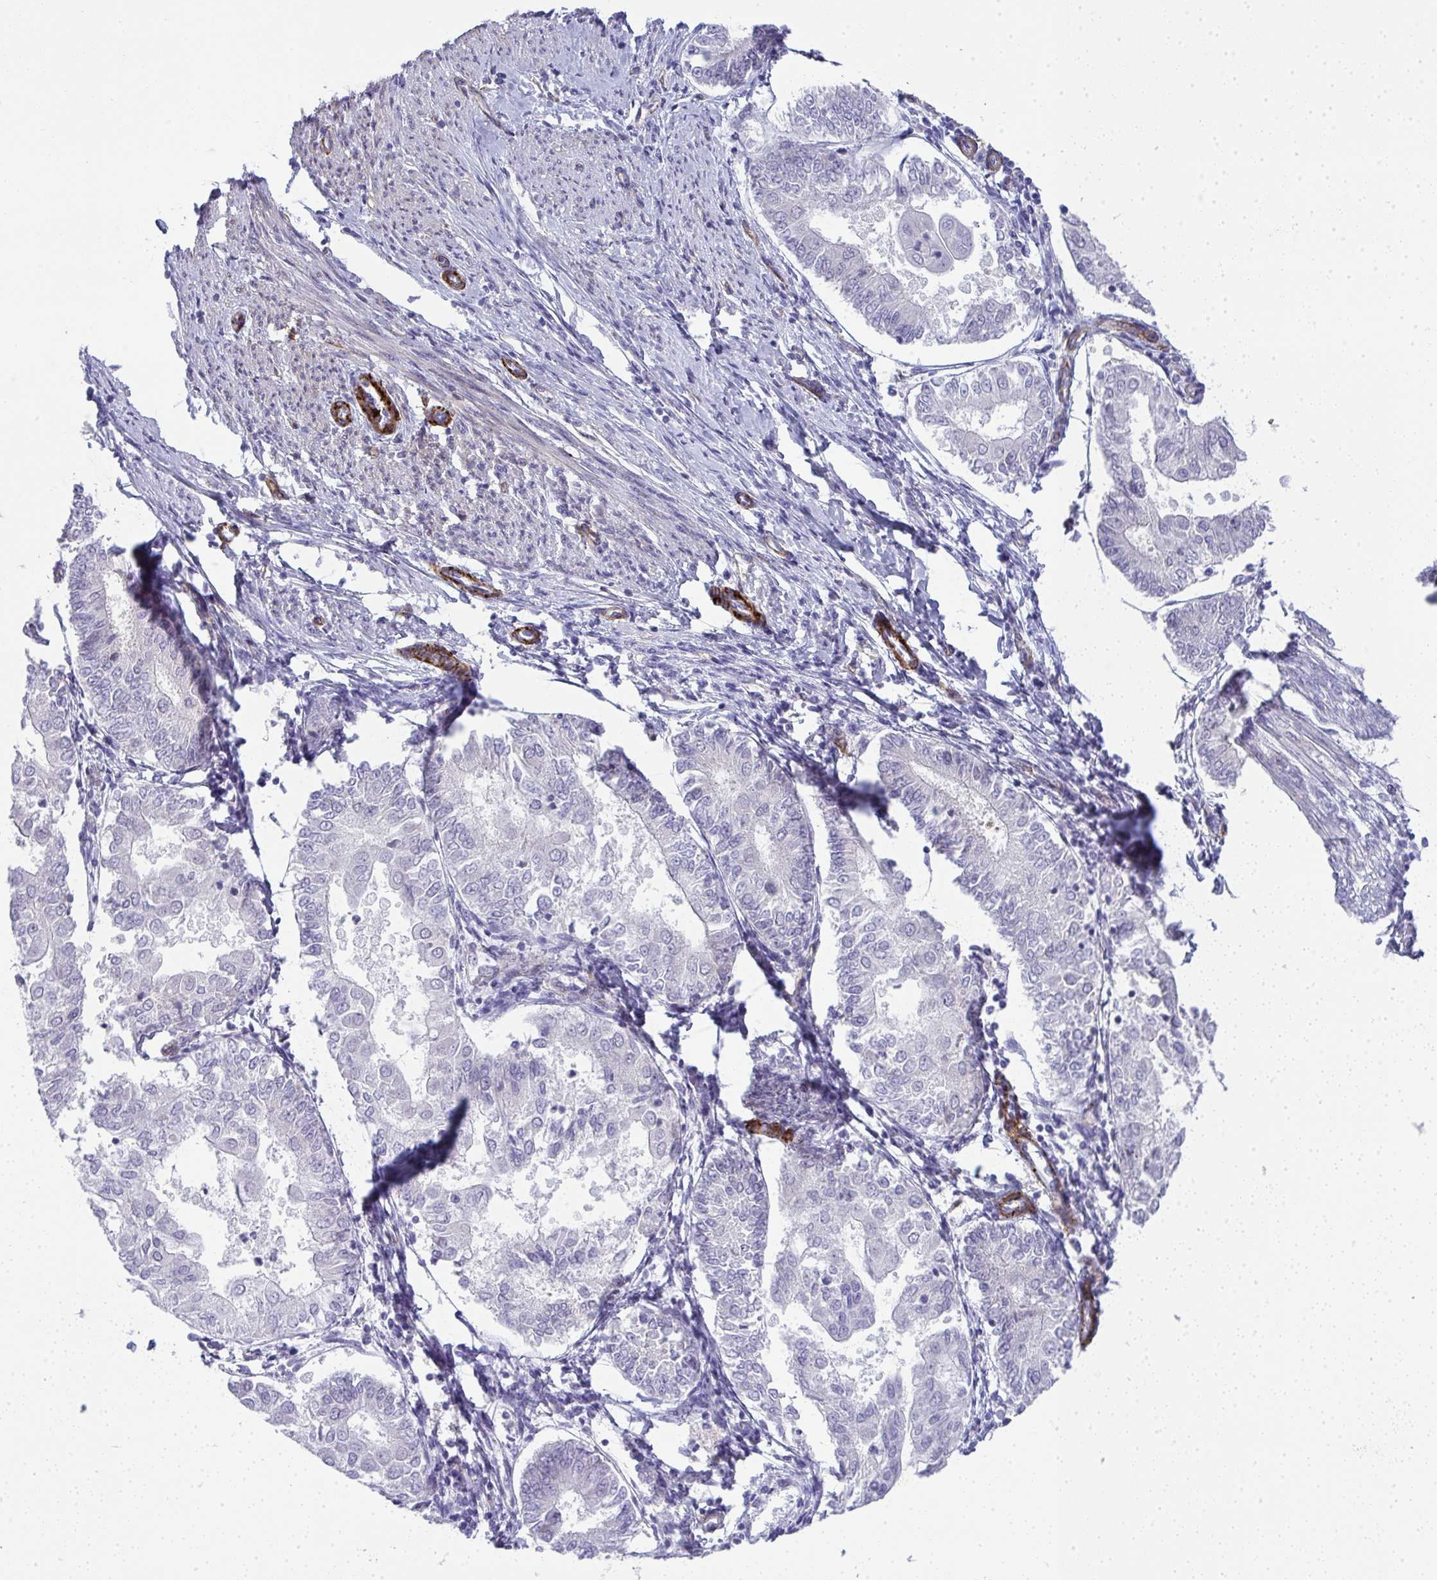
{"staining": {"intensity": "negative", "quantity": "none", "location": "none"}, "tissue": "endometrial cancer", "cell_type": "Tumor cells", "image_type": "cancer", "snomed": [{"axis": "morphology", "description": "Adenocarcinoma, NOS"}, {"axis": "topography", "description": "Endometrium"}], "caption": "IHC histopathology image of neoplastic tissue: human endometrial adenocarcinoma stained with DAB (3,3'-diaminobenzidine) demonstrates no significant protein staining in tumor cells.", "gene": "UBE2S", "patient": {"sex": "female", "age": 68}}